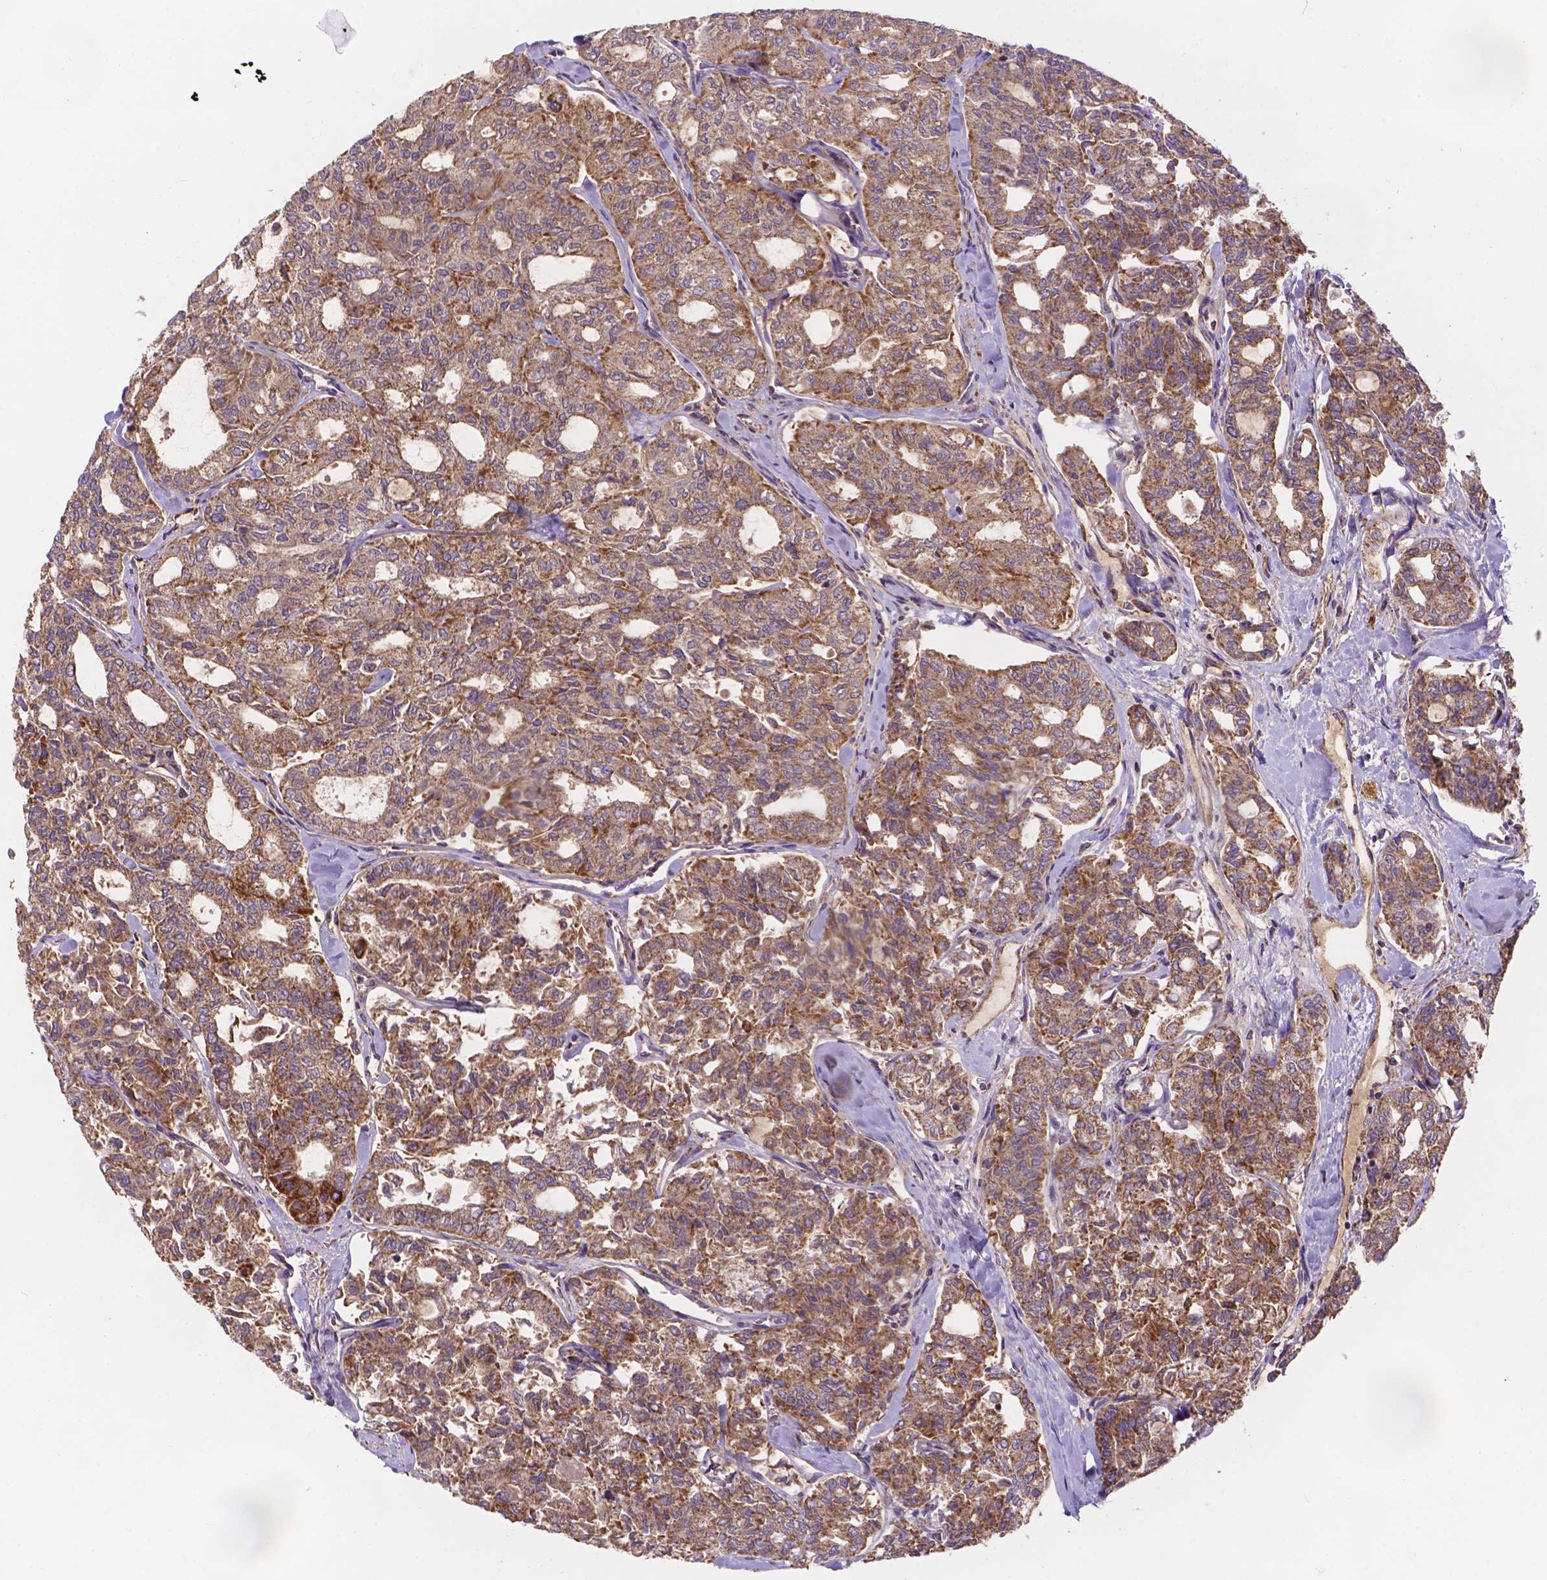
{"staining": {"intensity": "moderate", "quantity": ">75%", "location": "cytoplasmic/membranous"}, "tissue": "thyroid cancer", "cell_type": "Tumor cells", "image_type": "cancer", "snomed": [{"axis": "morphology", "description": "Follicular adenoma carcinoma, NOS"}, {"axis": "topography", "description": "Thyroid gland"}], "caption": "A brown stain shows moderate cytoplasmic/membranous expression of a protein in thyroid cancer (follicular adenoma carcinoma) tumor cells.", "gene": "AK3", "patient": {"sex": "male", "age": 75}}